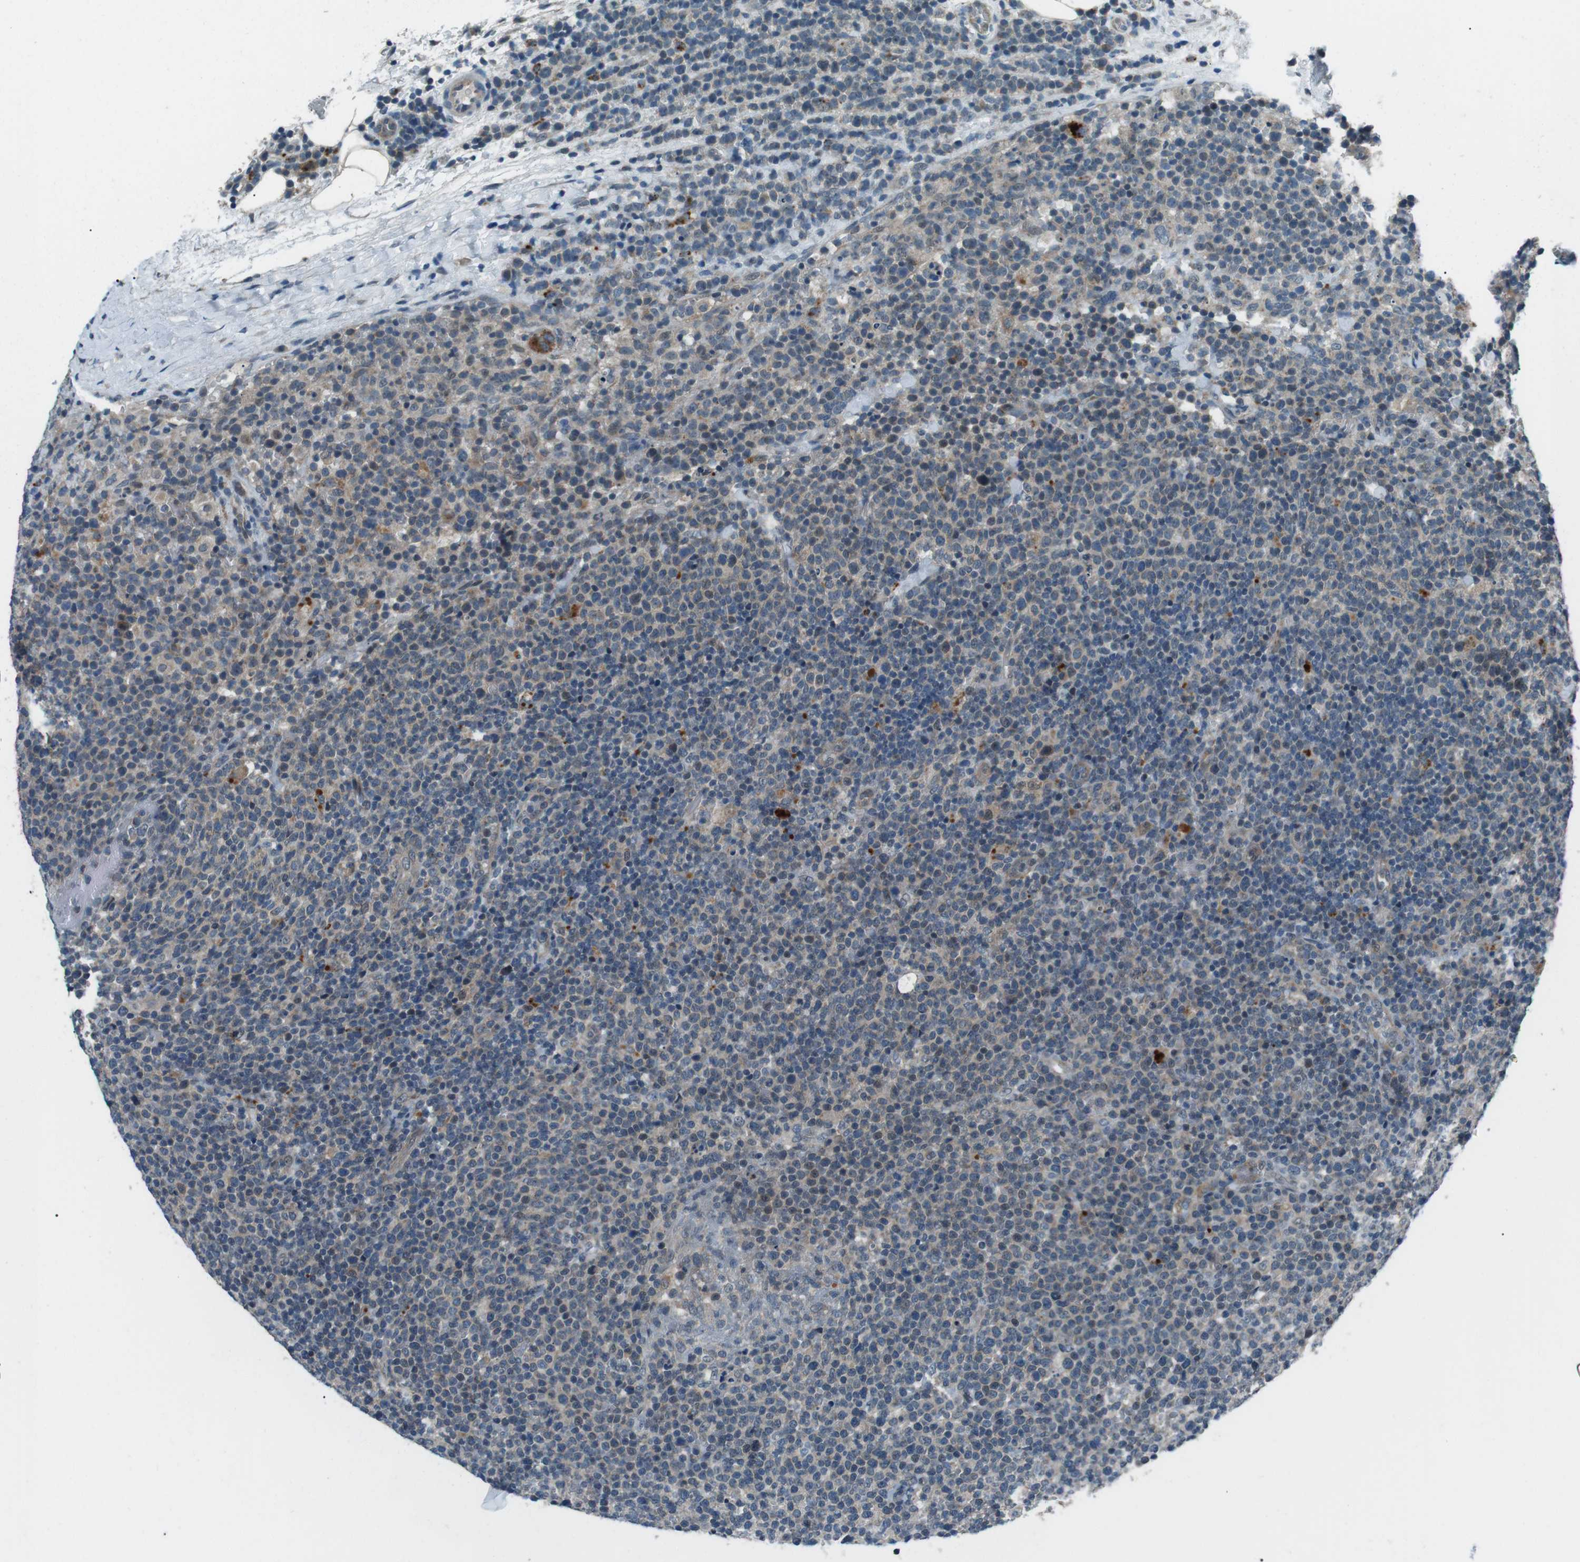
{"staining": {"intensity": "weak", "quantity": "25%-75%", "location": "cytoplasmic/membranous"}, "tissue": "lymphoma", "cell_type": "Tumor cells", "image_type": "cancer", "snomed": [{"axis": "morphology", "description": "Malignant lymphoma, non-Hodgkin's type, High grade"}, {"axis": "topography", "description": "Lymph node"}], "caption": "IHC staining of lymphoma, which shows low levels of weak cytoplasmic/membranous staining in about 25%-75% of tumor cells indicating weak cytoplasmic/membranous protein expression. The staining was performed using DAB (3,3'-diaminobenzidine) (brown) for protein detection and nuclei were counterstained in hematoxylin (blue).", "gene": "LRIG2", "patient": {"sex": "male", "age": 61}}